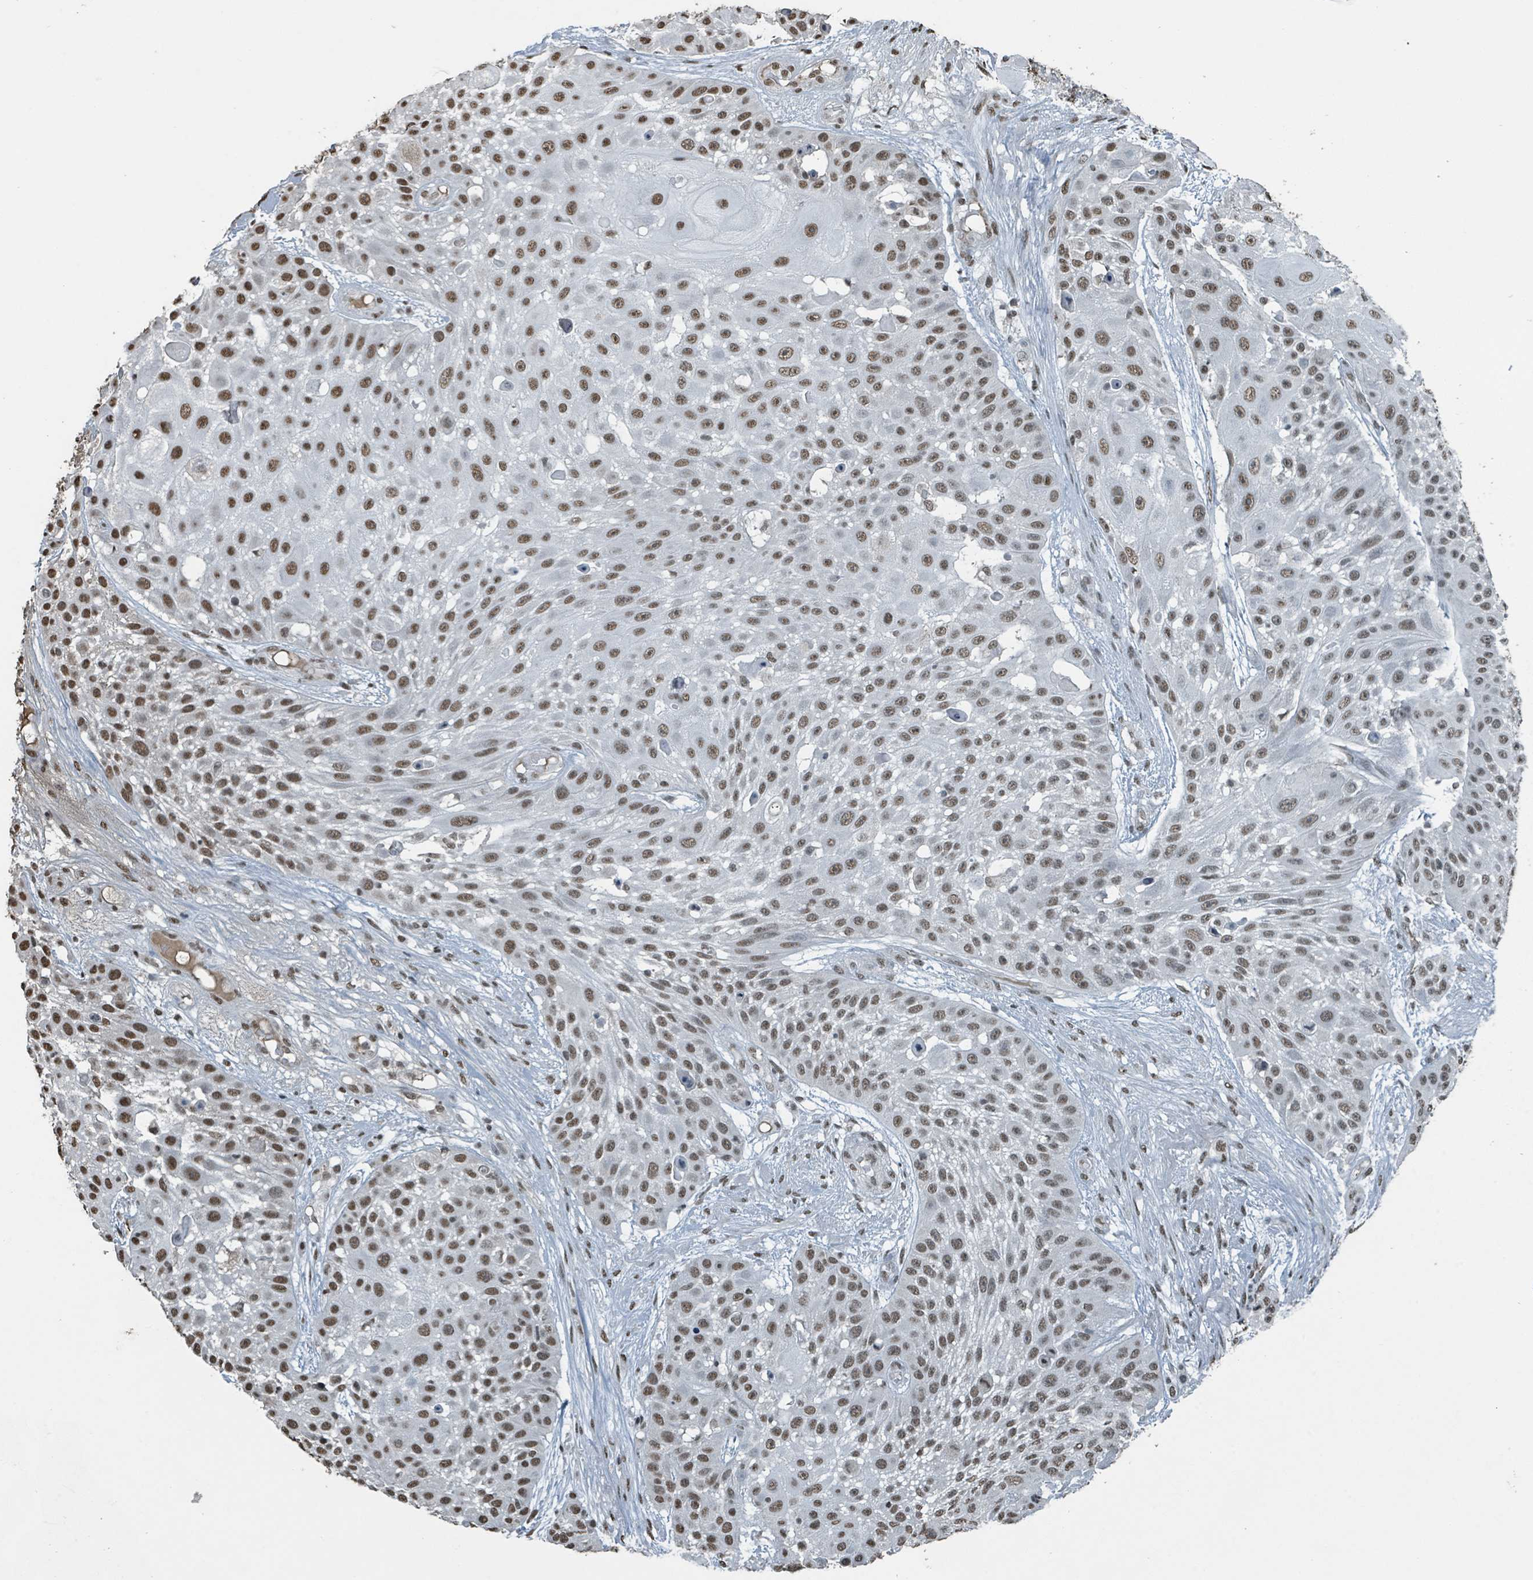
{"staining": {"intensity": "moderate", "quantity": ">75%", "location": "nuclear"}, "tissue": "skin cancer", "cell_type": "Tumor cells", "image_type": "cancer", "snomed": [{"axis": "morphology", "description": "Squamous cell carcinoma, NOS"}, {"axis": "topography", "description": "Skin"}], "caption": "Moderate nuclear staining for a protein is identified in about >75% of tumor cells of skin cancer using IHC.", "gene": "PHIP", "patient": {"sex": "female", "age": 86}}